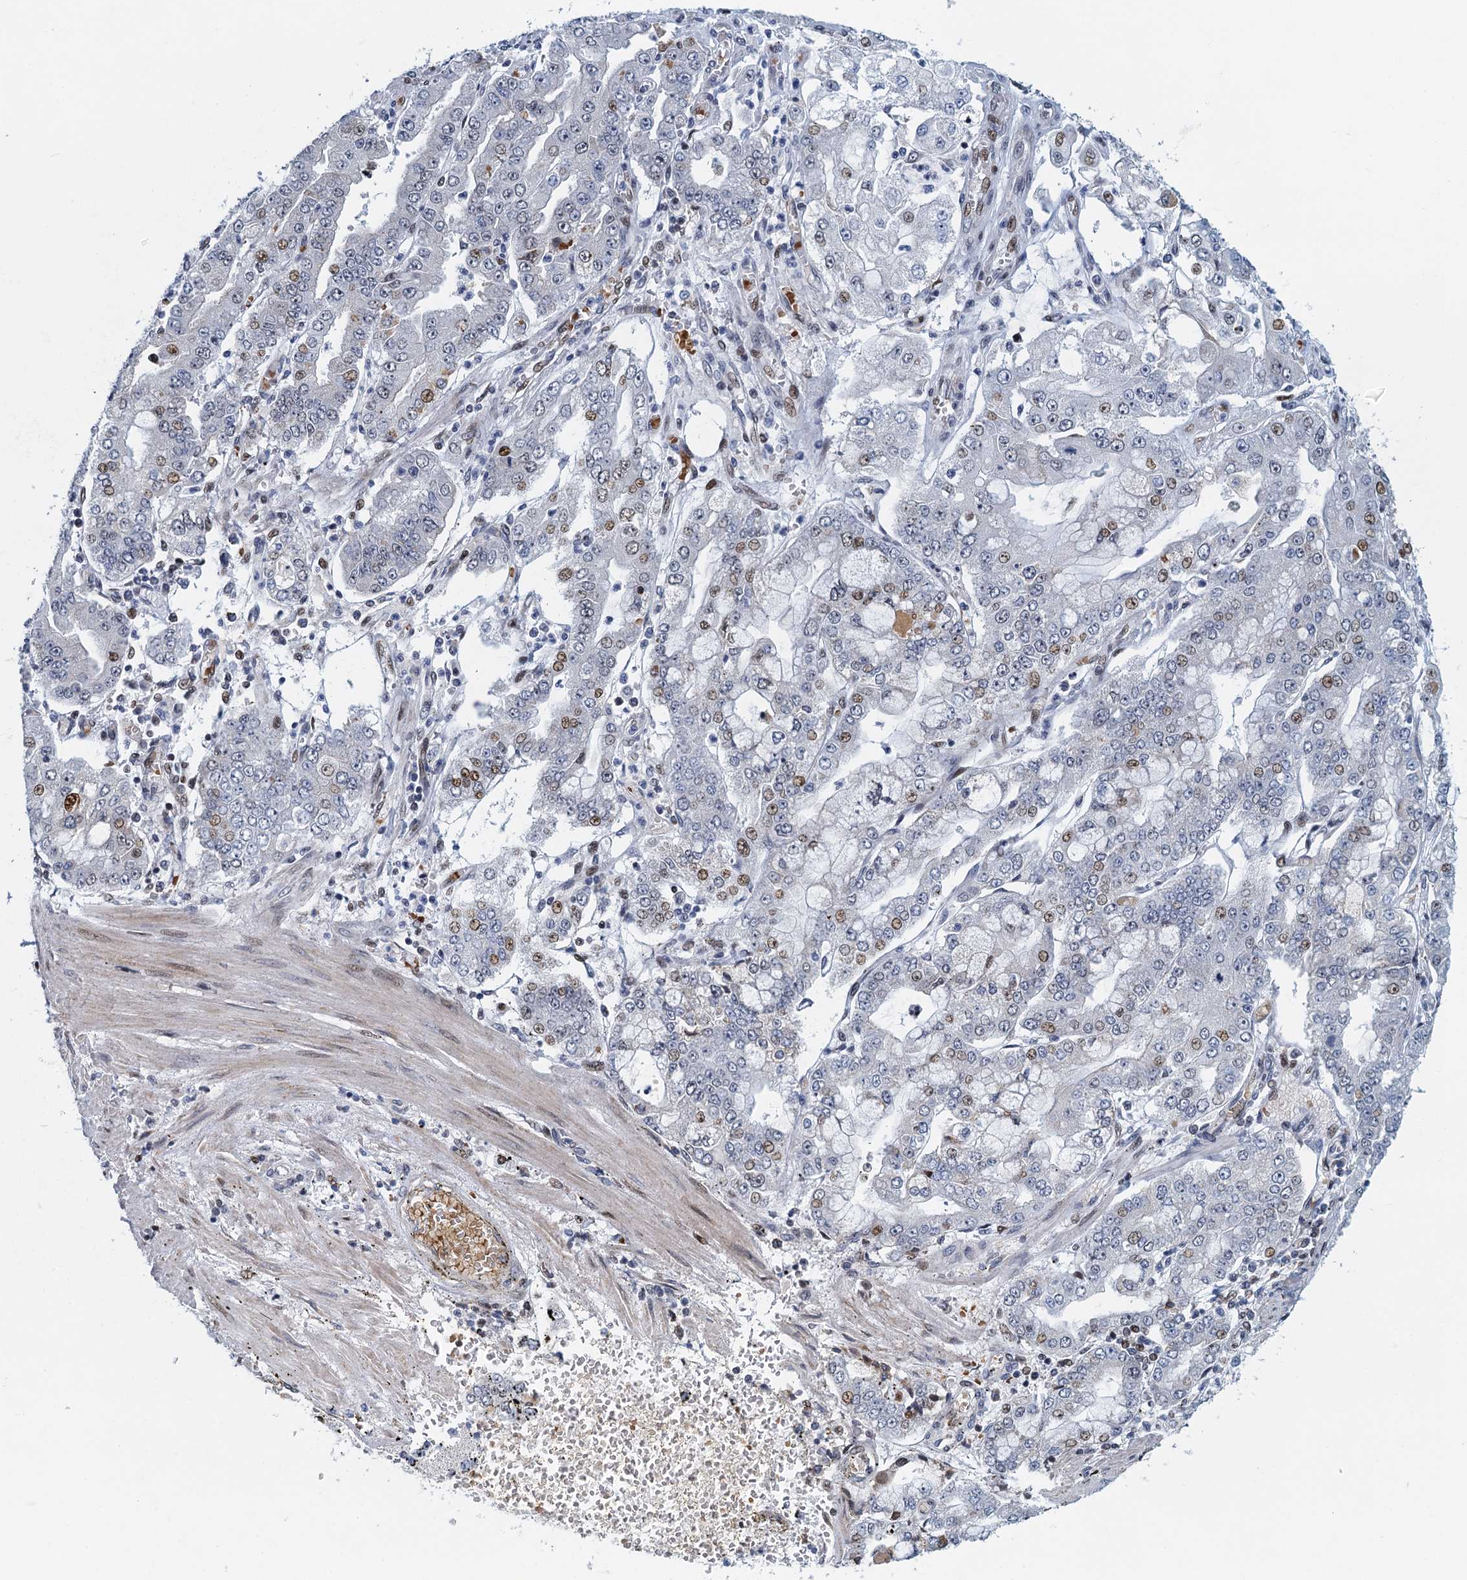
{"staining": {"intensity": "moderate", "quantity": "<25%", "location": "nuclear"}, "tissue": "stomach cancer", "cell_type": "Tumor cells", "image_type": "cancer", "snomed": [{"axis": "morphology", "description": "Adenocarcinoma, NOS"}, {"axis": "topography", "description": "Stomach"}], "caption": "Moderate nuclear positivity is seen in approximately <25% of tumor cells in stomach cancer (adenocarcinoma). The protein is stained brown, and the nuclei are stained in blue (DAB (3,3'-diaminobenzidine) IHC with brightfield microscopy, high magnification).", "gene": "ANKRD13D", "patient": {"sex": "male", "age": 76}}